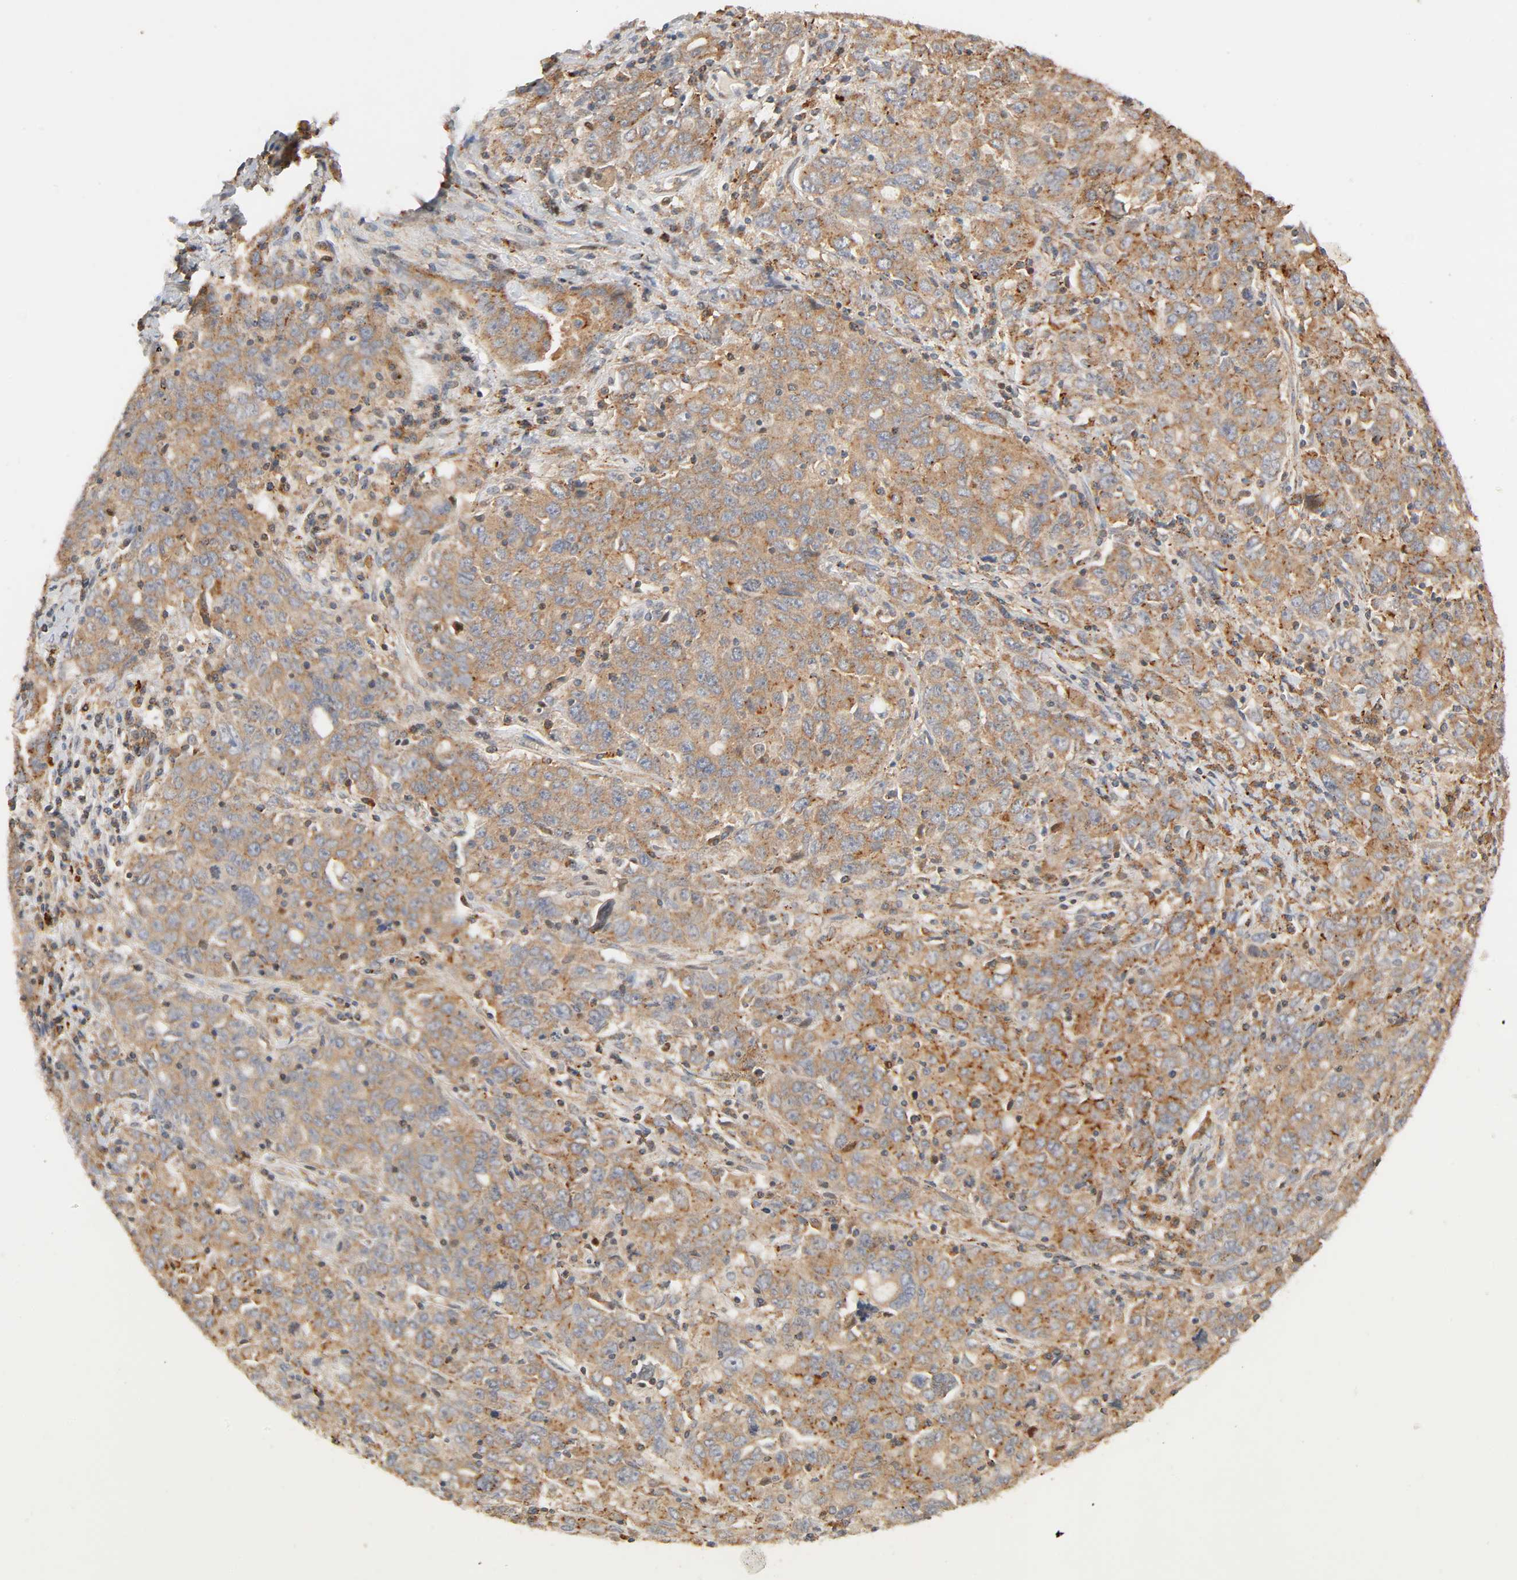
{"staining": {"intensity": "moderate", "quantity": ">75%", "location": "cytoplasmic/membranous"}, "tissue": "ovarian cancer", "cell_type": "Tumor cells", "image_type": "cancer", "snomed": [{"axis": "morphology", "description": "Carcinoma, endometroid"}, {"axis": "topography", "description": "Ovary"}], "caption": "Immunohistochemistry (IHC) of human endometroid carcinoma (ovarian) exhibits medium levels of moderate cytoplasmic/membranous expression in about >75% of tumor cells. (IHC, brightfield microscopy, high magnification).", "gene": "NEMF", "patient": {"sex": "female", "age": 62}}